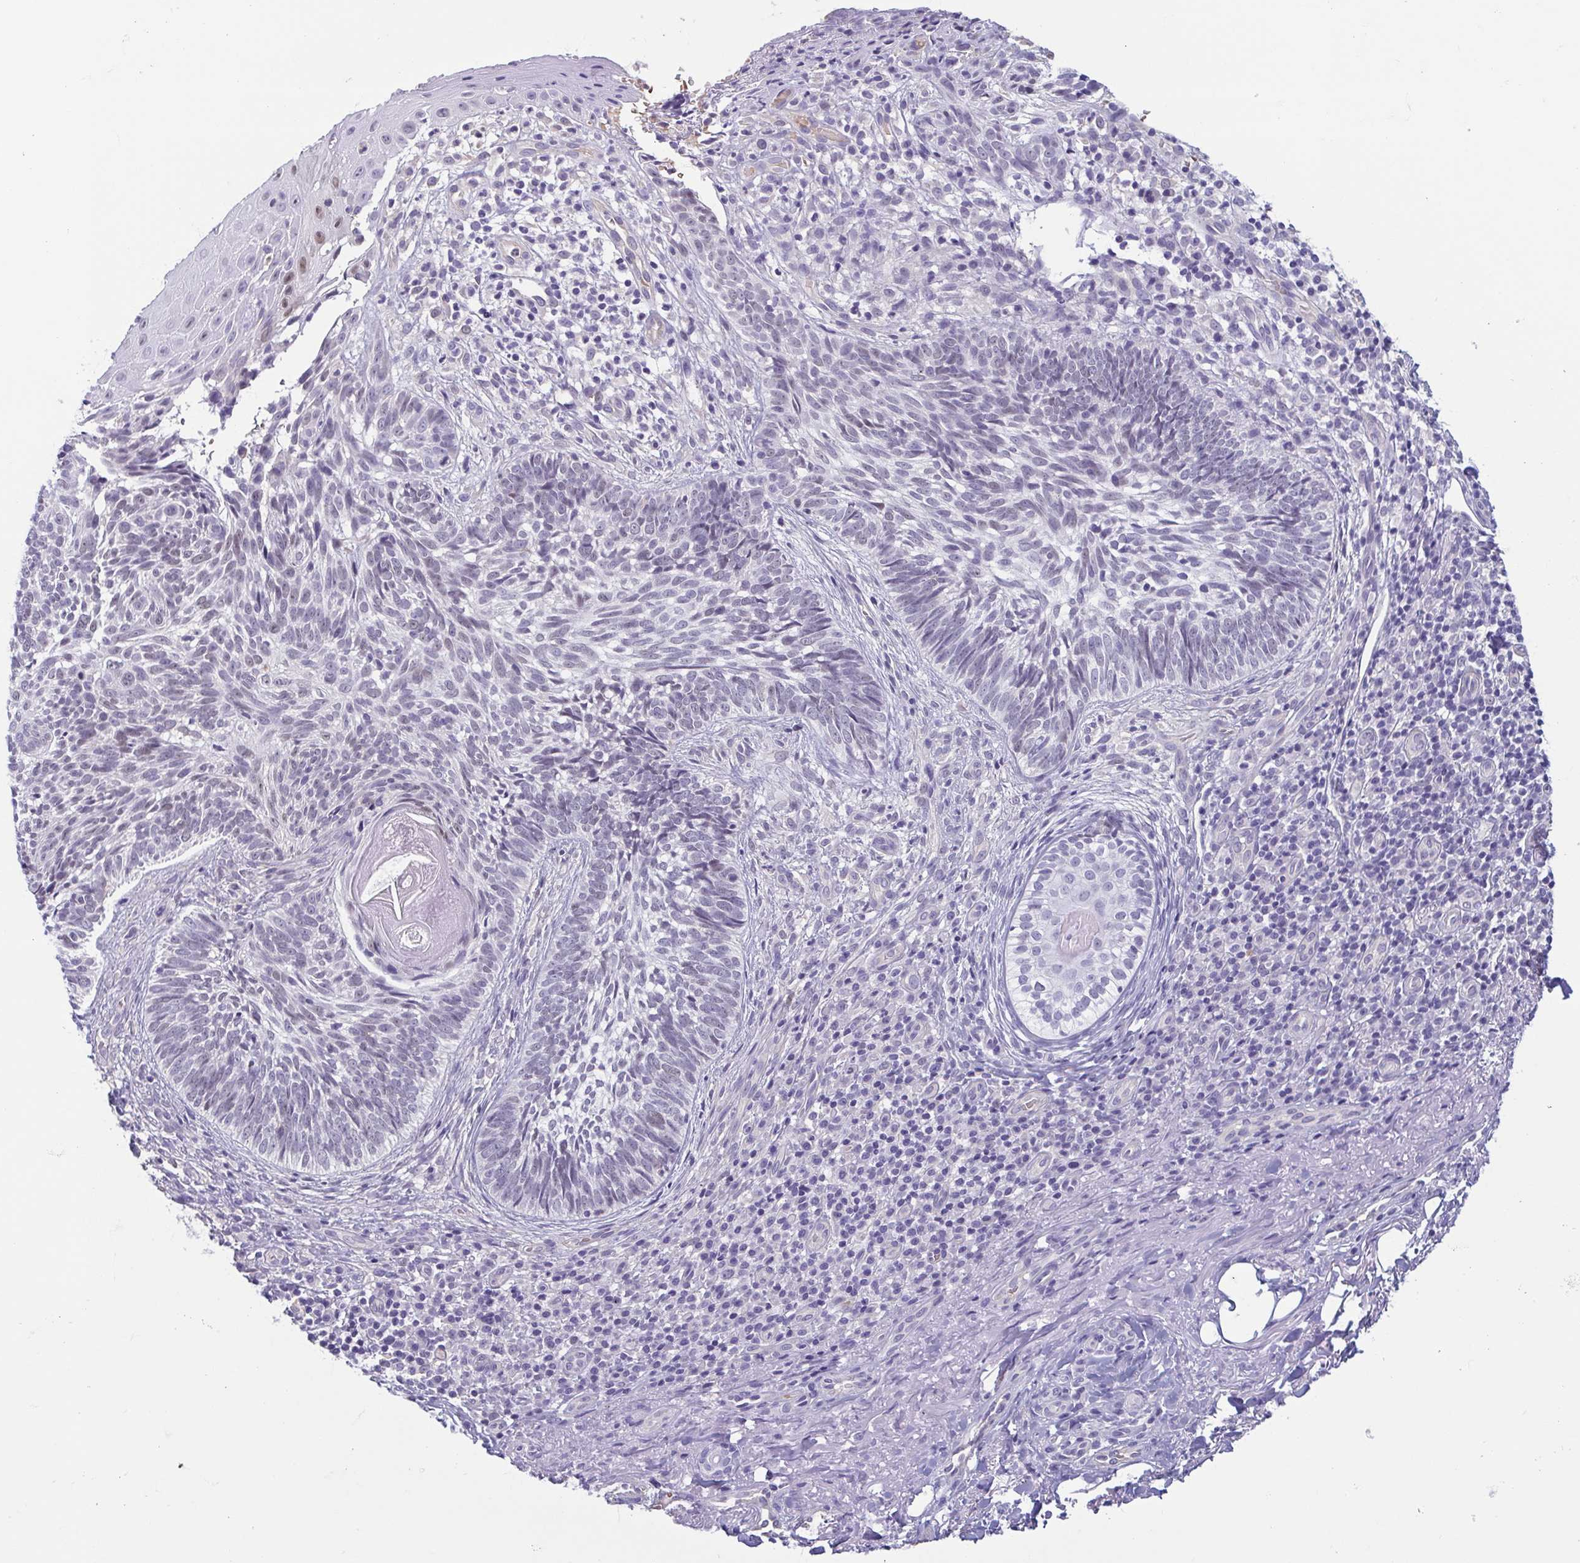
{"staining": {"intensity": "negative", "quantity": "none", "location": "none"}, "tissue": "skin cancer", "cell_type": "Tumor cells", "image_type": "cancer", "snomed": [{"axis": "morphology", "description": "Basal cell carcinoma"}, {"axis": "topography", "description": "Skin"}], "caption": "A high-resolution photomicrograph shows IHC staining of basal cell carcinoma (skin), which demonstrates no significant positivity in tumor cells.", "gene": "MORC4", "patient": {"sex": "male", "age": 65}}